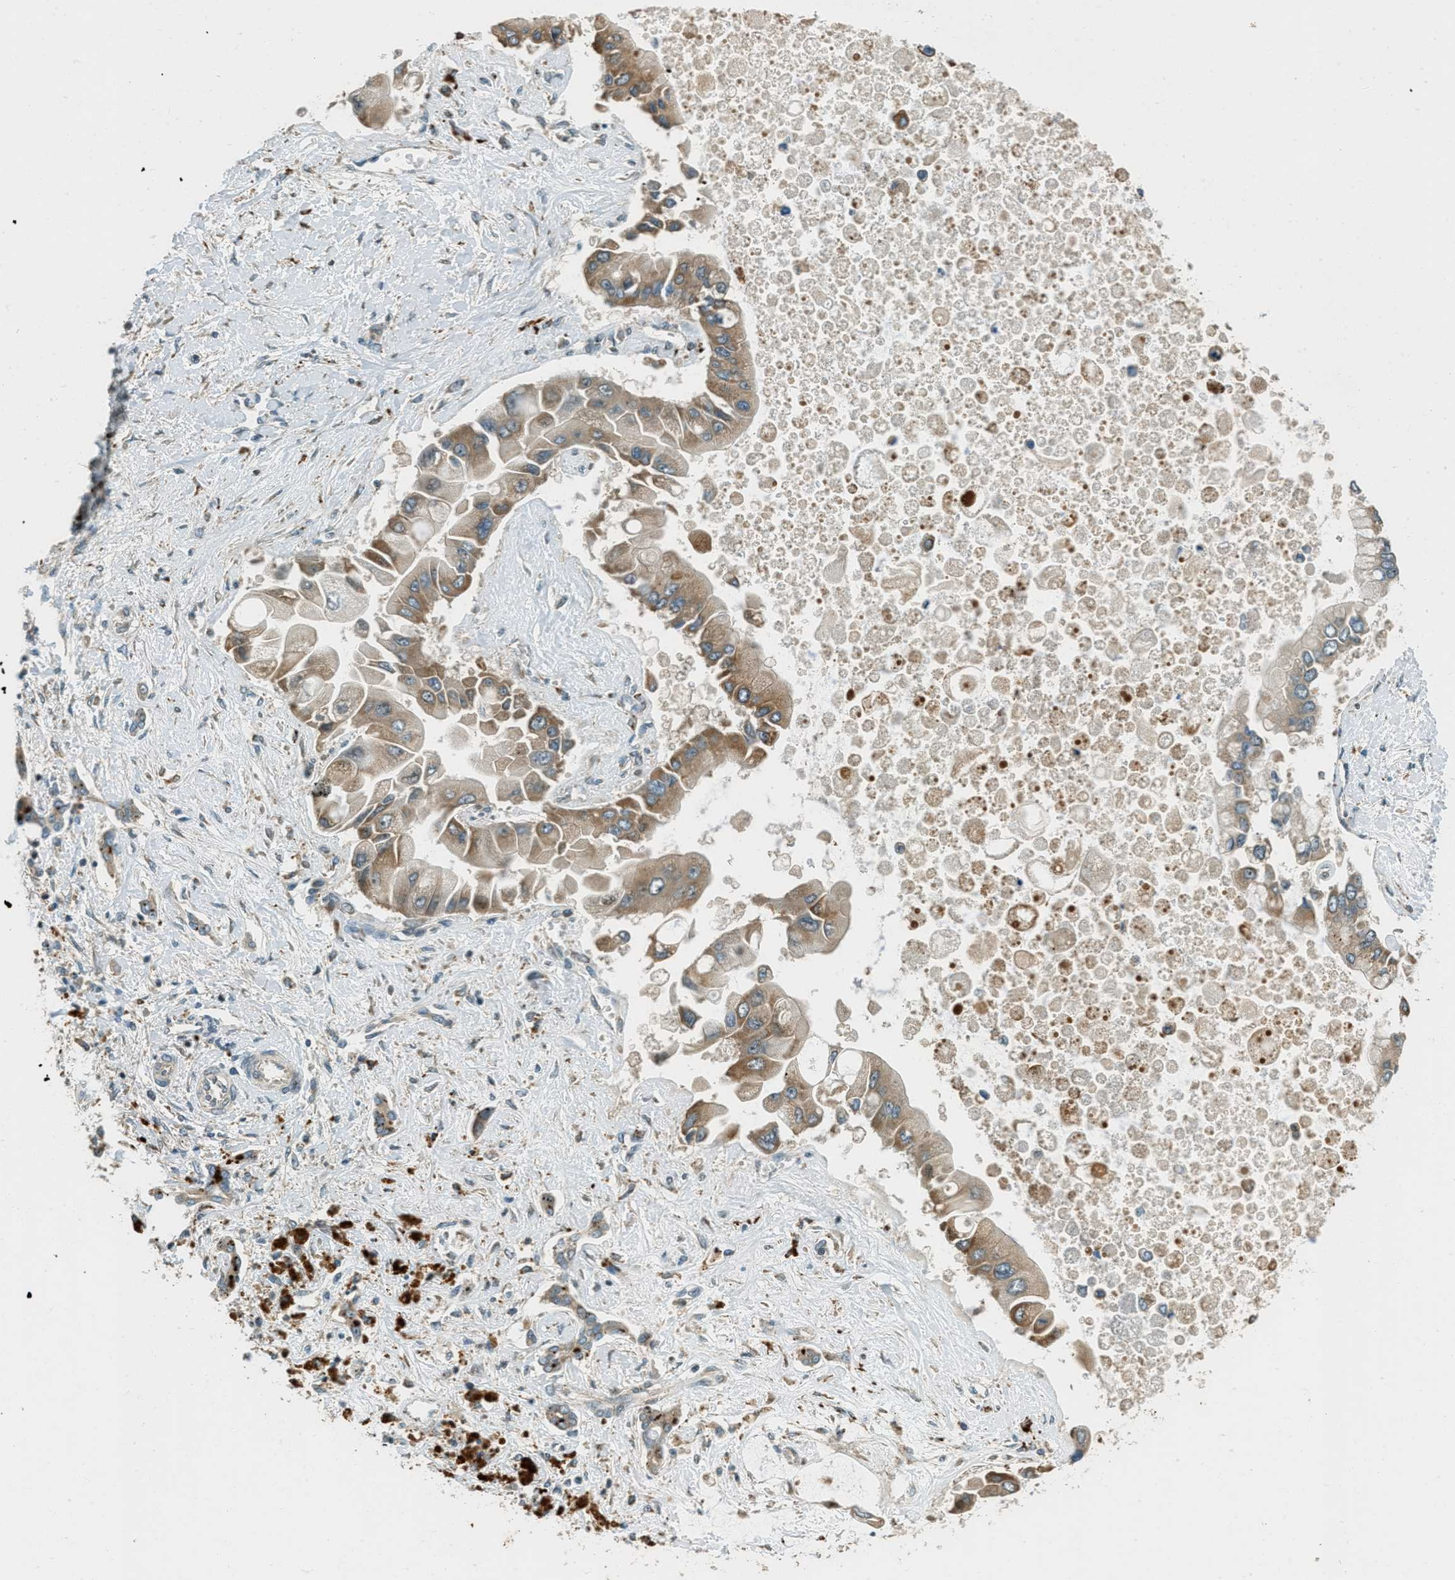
{"staining": {"intensity": "moderate", "quantity": ">75%", "location": "cytoplasmic/membranous"}, "tissue": "liver cancer", "cell_type": "Tumor cells", "image_type": "cancer", "snomed": [{"axis": "morphology", "description": "Cholangiocarcinoma"}, {"axis": "topography", "description": "Liver"}], "caption": "Brown immunohistochemical staining in human cholangiocarcinoma (liver) displays moderate cytoplasmic/membranous expression in approximately >75% of tumor cells.", "gene": "PTPN23", "patient": {"sex": "male", "age": 50}}